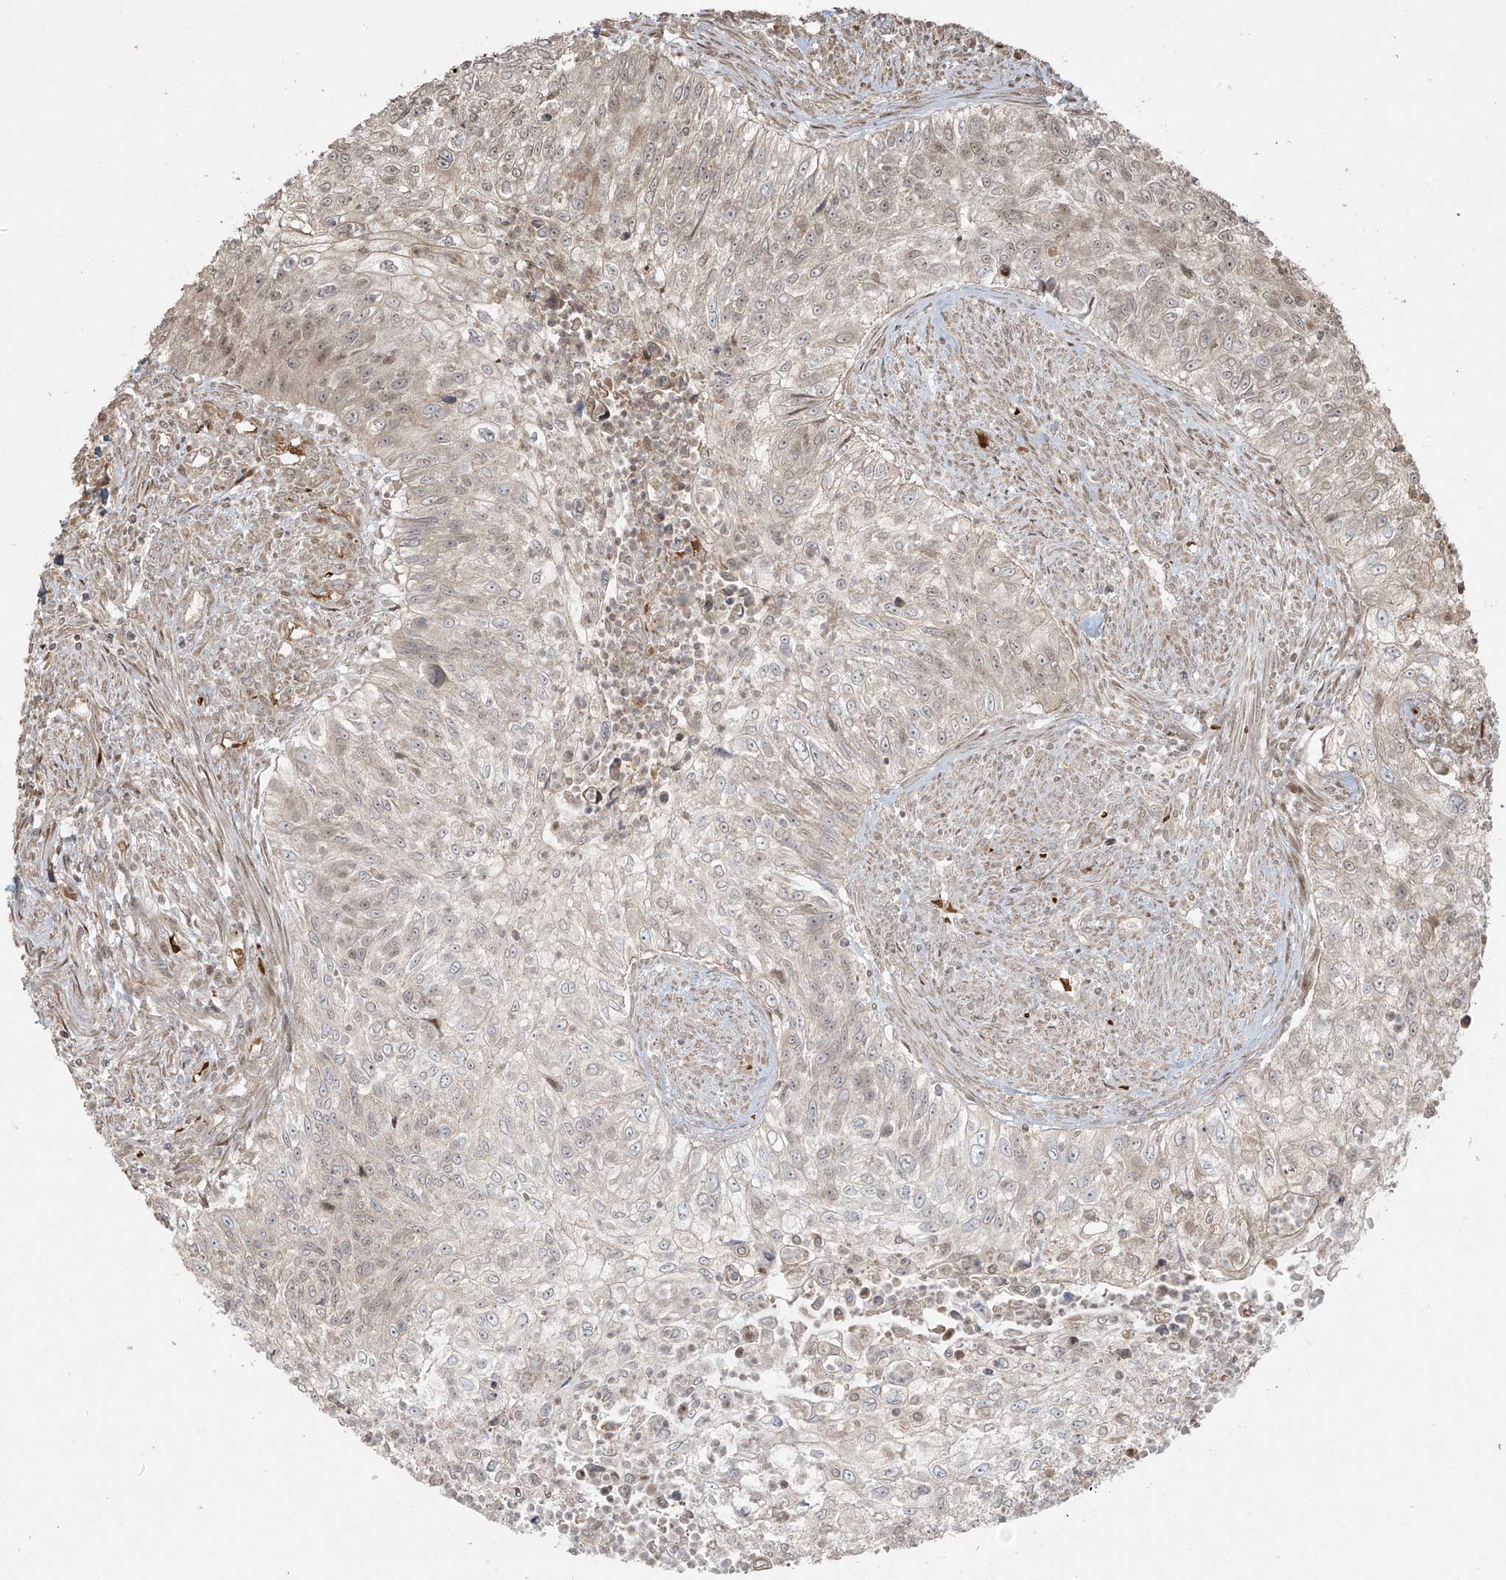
{"staining": {"intensity": "weak", "quantity": "<25%", "location": "nuclear"}, "tissue": "urothelial cancer", "cell_type": "Tumor cells", "image_type": "cancer", "snomed": [{"axis": "morphology", "description": "Urothelial carcinoma, High grade"}, {"axis": "topography", "description": "Urinary bladder"}], "caption": "IHC of high-grade urothelial carcinoma demonstrates no staining in tumor cells.", "gene": "TTC22", "patient": {"sex": "female", "age": 60}}